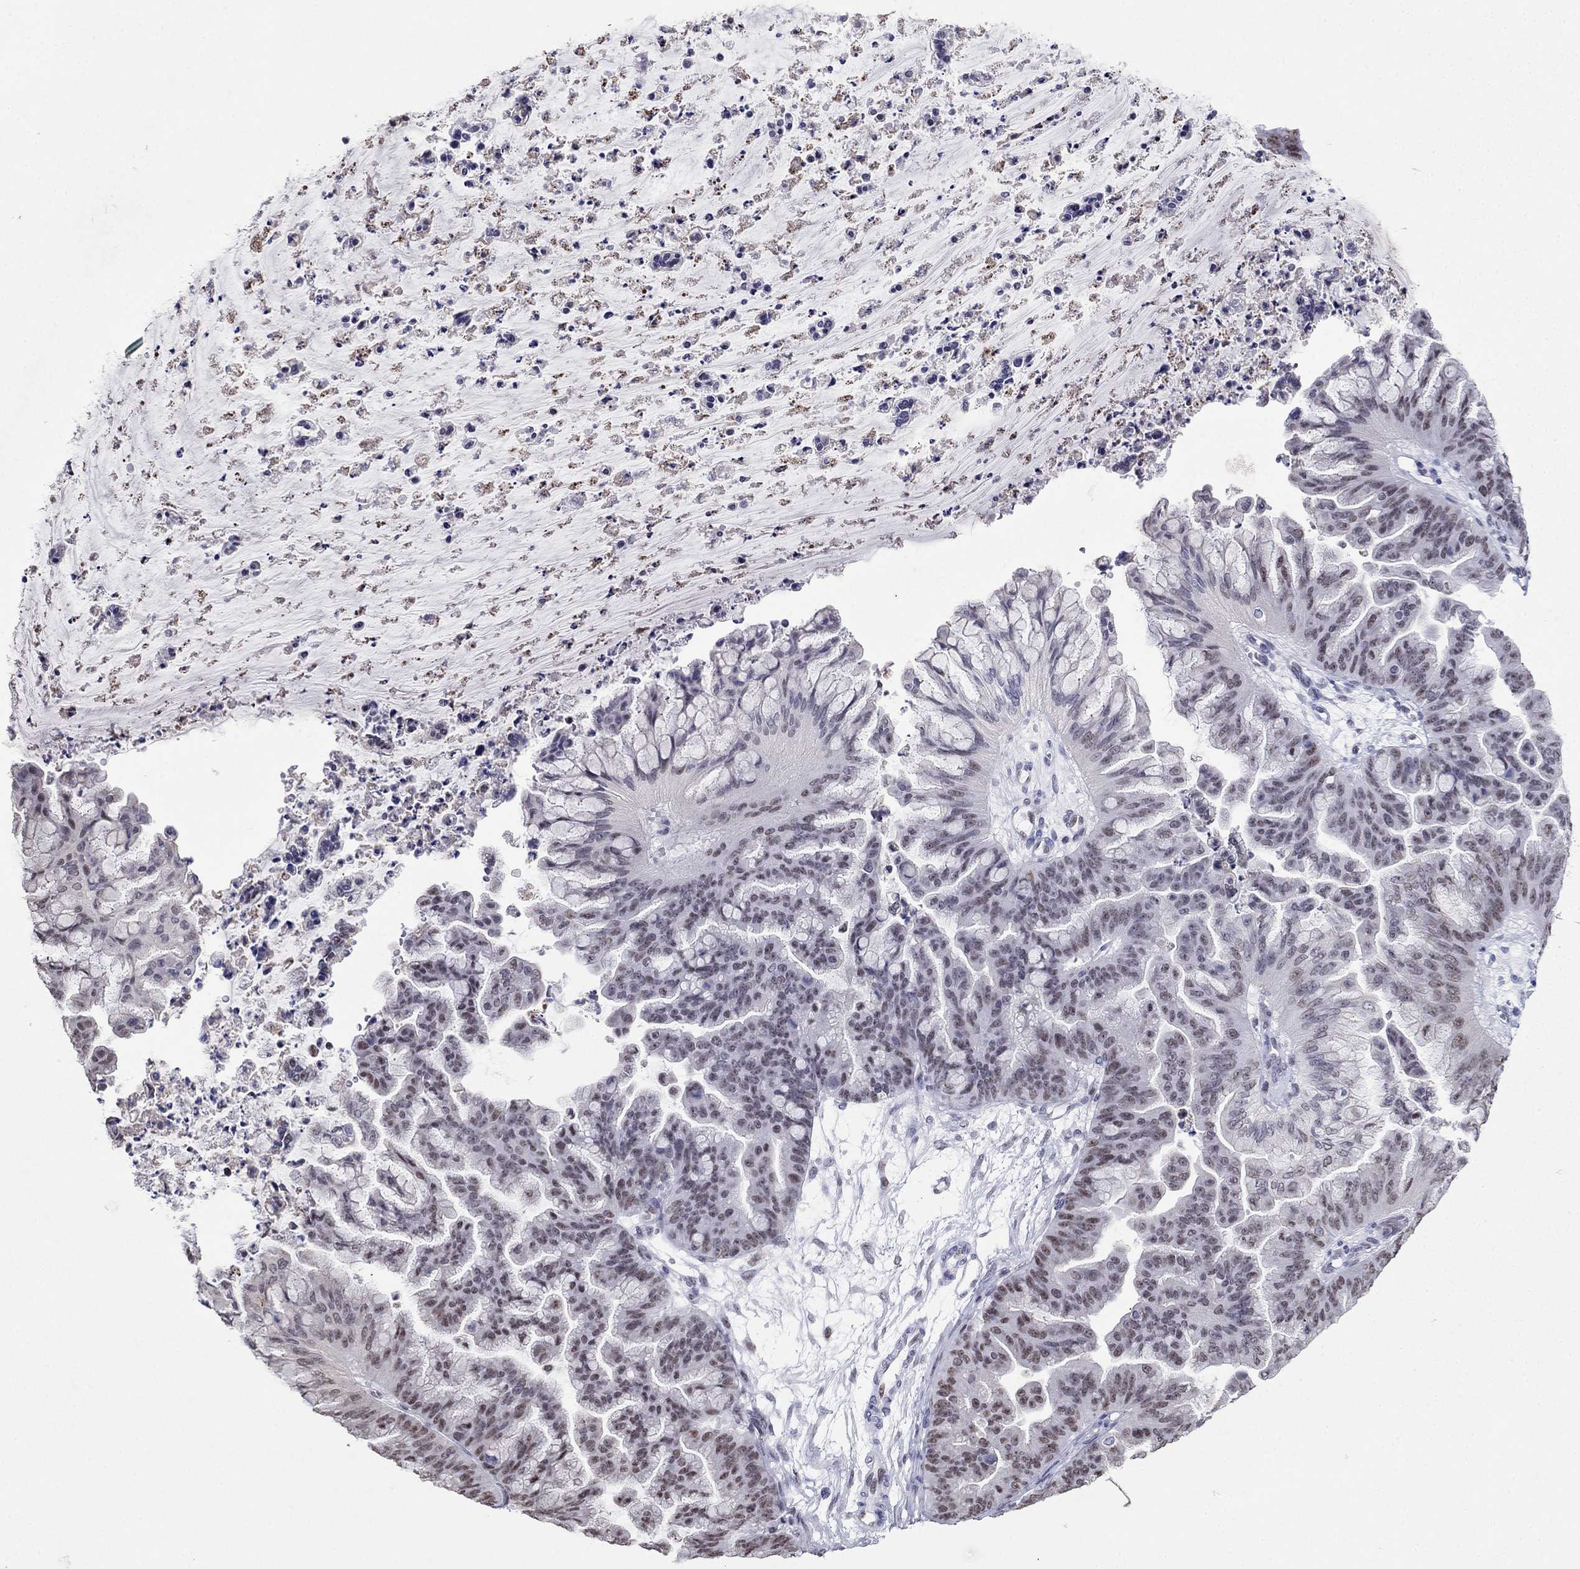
{"staining": {"intensity": "weak", "quantity": "25%-75%", "location": "nuclear"}, "tissue": "ovarian cancer", "cell_type": "Tumor cells", "image_type": "cancer", "snomed": [{"axis": "morphology", "description": "Cystadenocarcinoma, mucinous, NOS"}, {"axis": "topography", "description": "Ovary"}], "caption": "Ovarian cancer (mucinous cystadenocarcinoma) stained with DAB (3,3'-diaminobenzidine) IHC shows low levels of weak nuclear expression in about 25%-75% of tumor cells. (DAB = brown stain, brightfield microscopy at high magnification).", "gene": "PPM1G", "patient": {"sex": "female", "age": 67}}